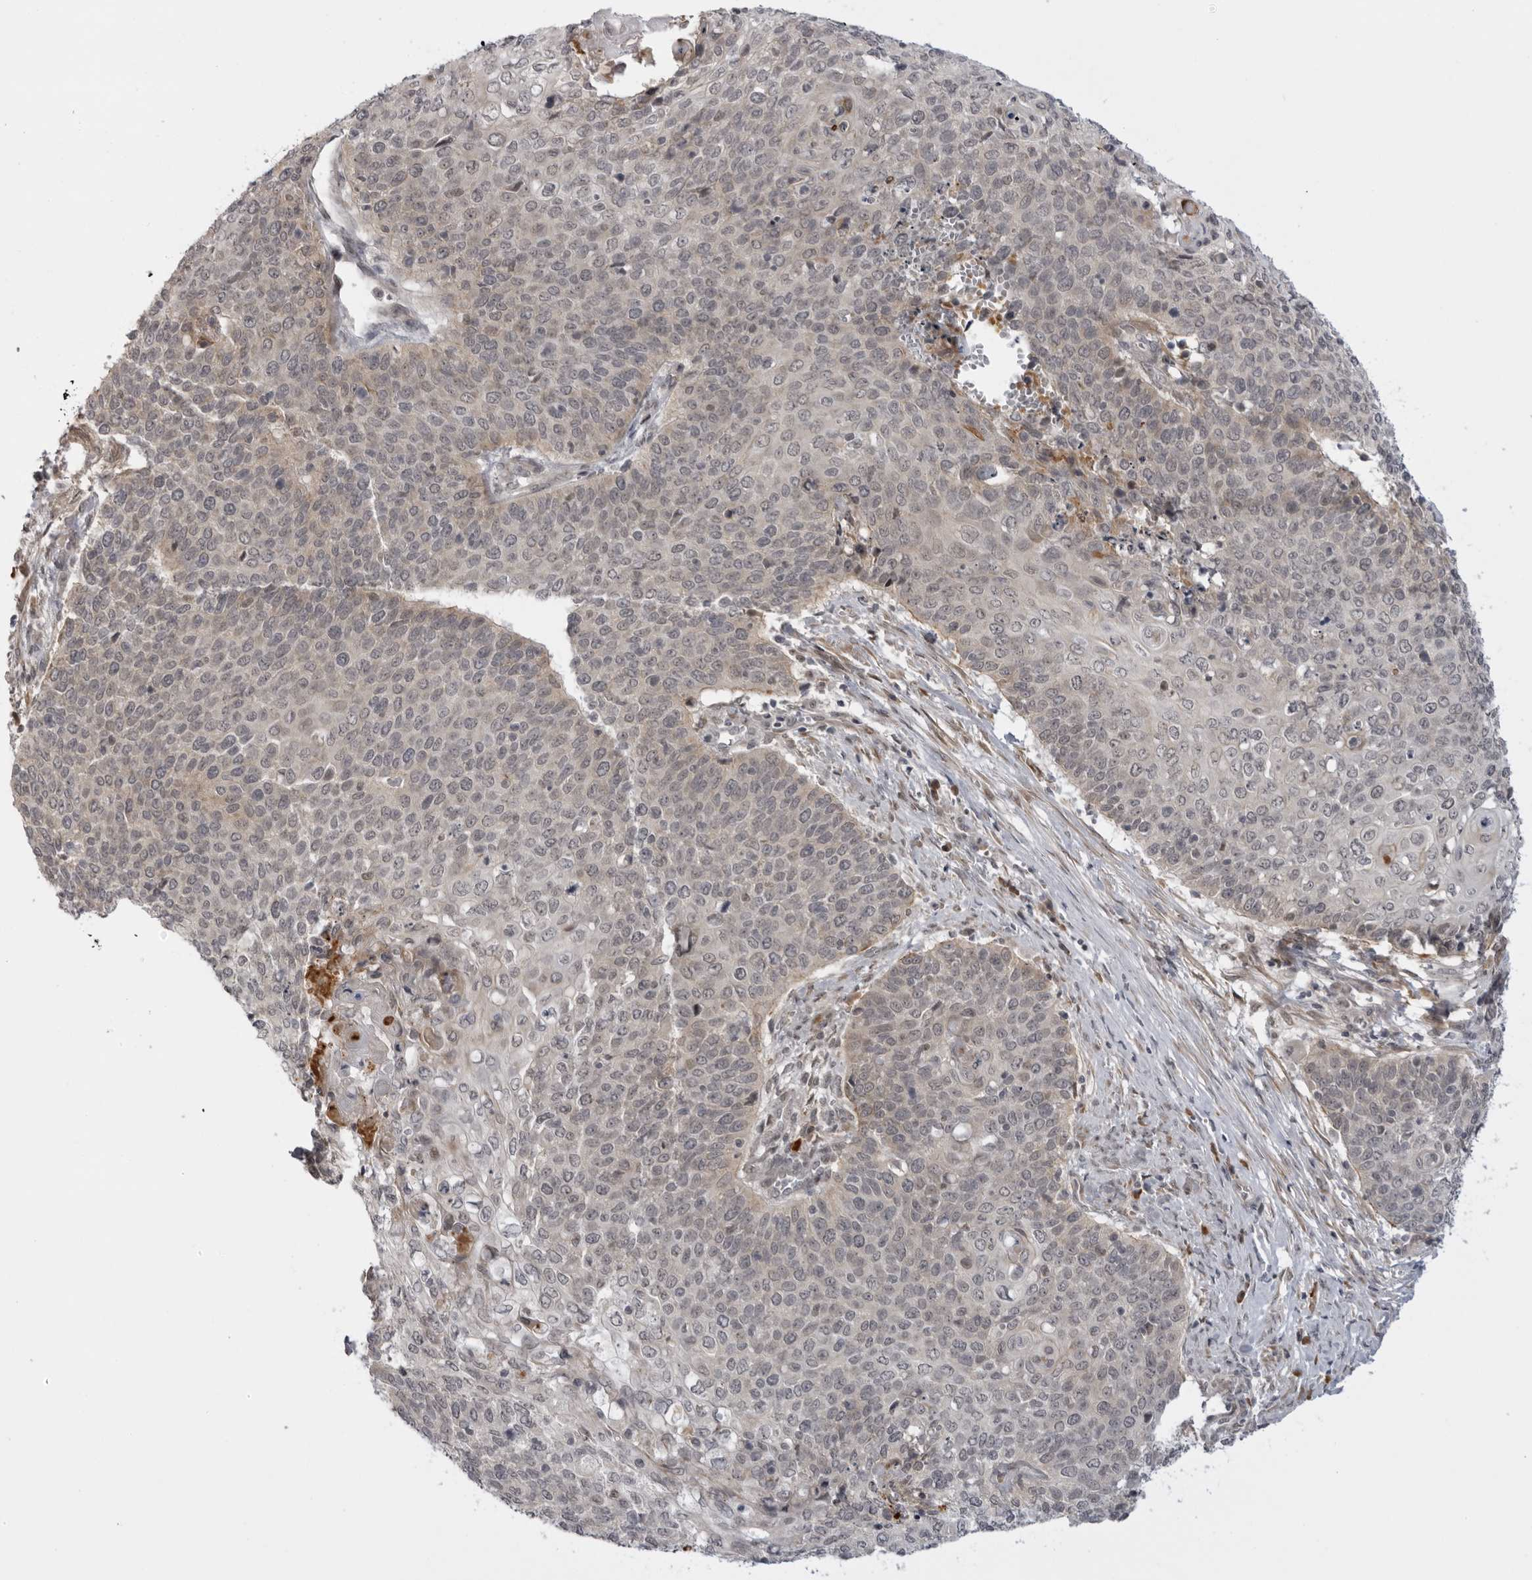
{"staining": {"intensity": "weak", "quantity": ">75%", "location": "nuclear"}, "tissue": "cervical cancer", "cell_type": "Tumor cells", "image_type": "cancer", "snomed": [{"axis": "morphology", "description": "Squamous cell carcinoma, NOS"}, {"axis": "topography", "description": "Cervix"}], "caption": "Tumor cells display low levels of weak nuclear staining in approximately >75% of cells in human squamous cell carcinoma (cervical). (DAB IHC with brightfield microscopy, high magnification).", "gene": "ALPK2", "patient": {"sex": "female", "age": 39}}